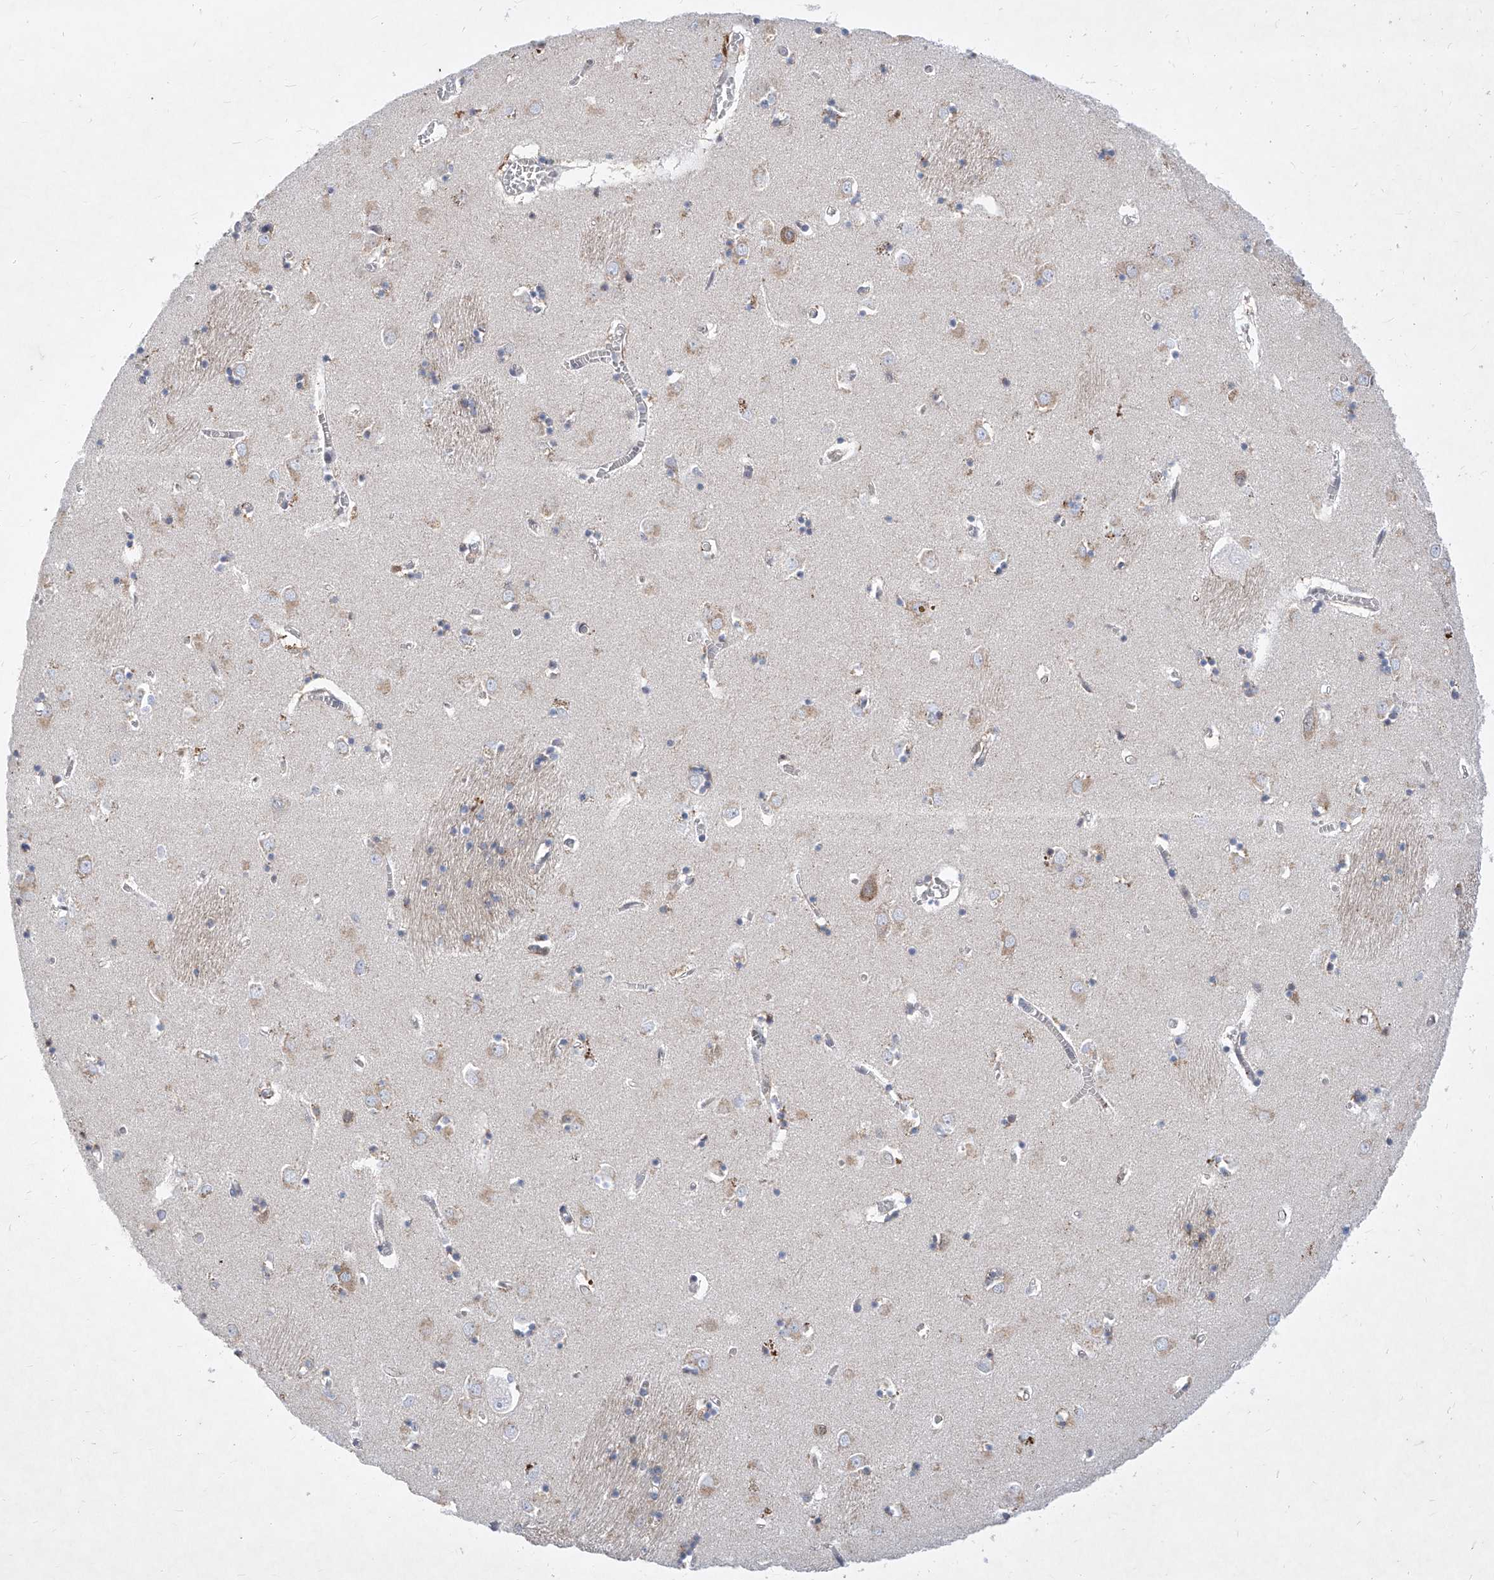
{"staining": {"intensity": "weak", "quantity": "<25%", "location": "cytoplasmic/membranous"}, "tissue": "caudate", "cell_type": "Glial cells", "image_type": "normal", "snomed": [{"axis": "morphology", "description": "Normal tissue, NOS"}, {"axis": "topography", "description": "Lateral ventricle wall"}], "caption": "The image demonstrates no staining of glial cells in unremarkable caudate. (DAB (3,3'-diaminobenzidine) immunohistochemistry (IHC), high magnification).", "gene": "MX2", "patient": {"sex": "male", "age": 70}}